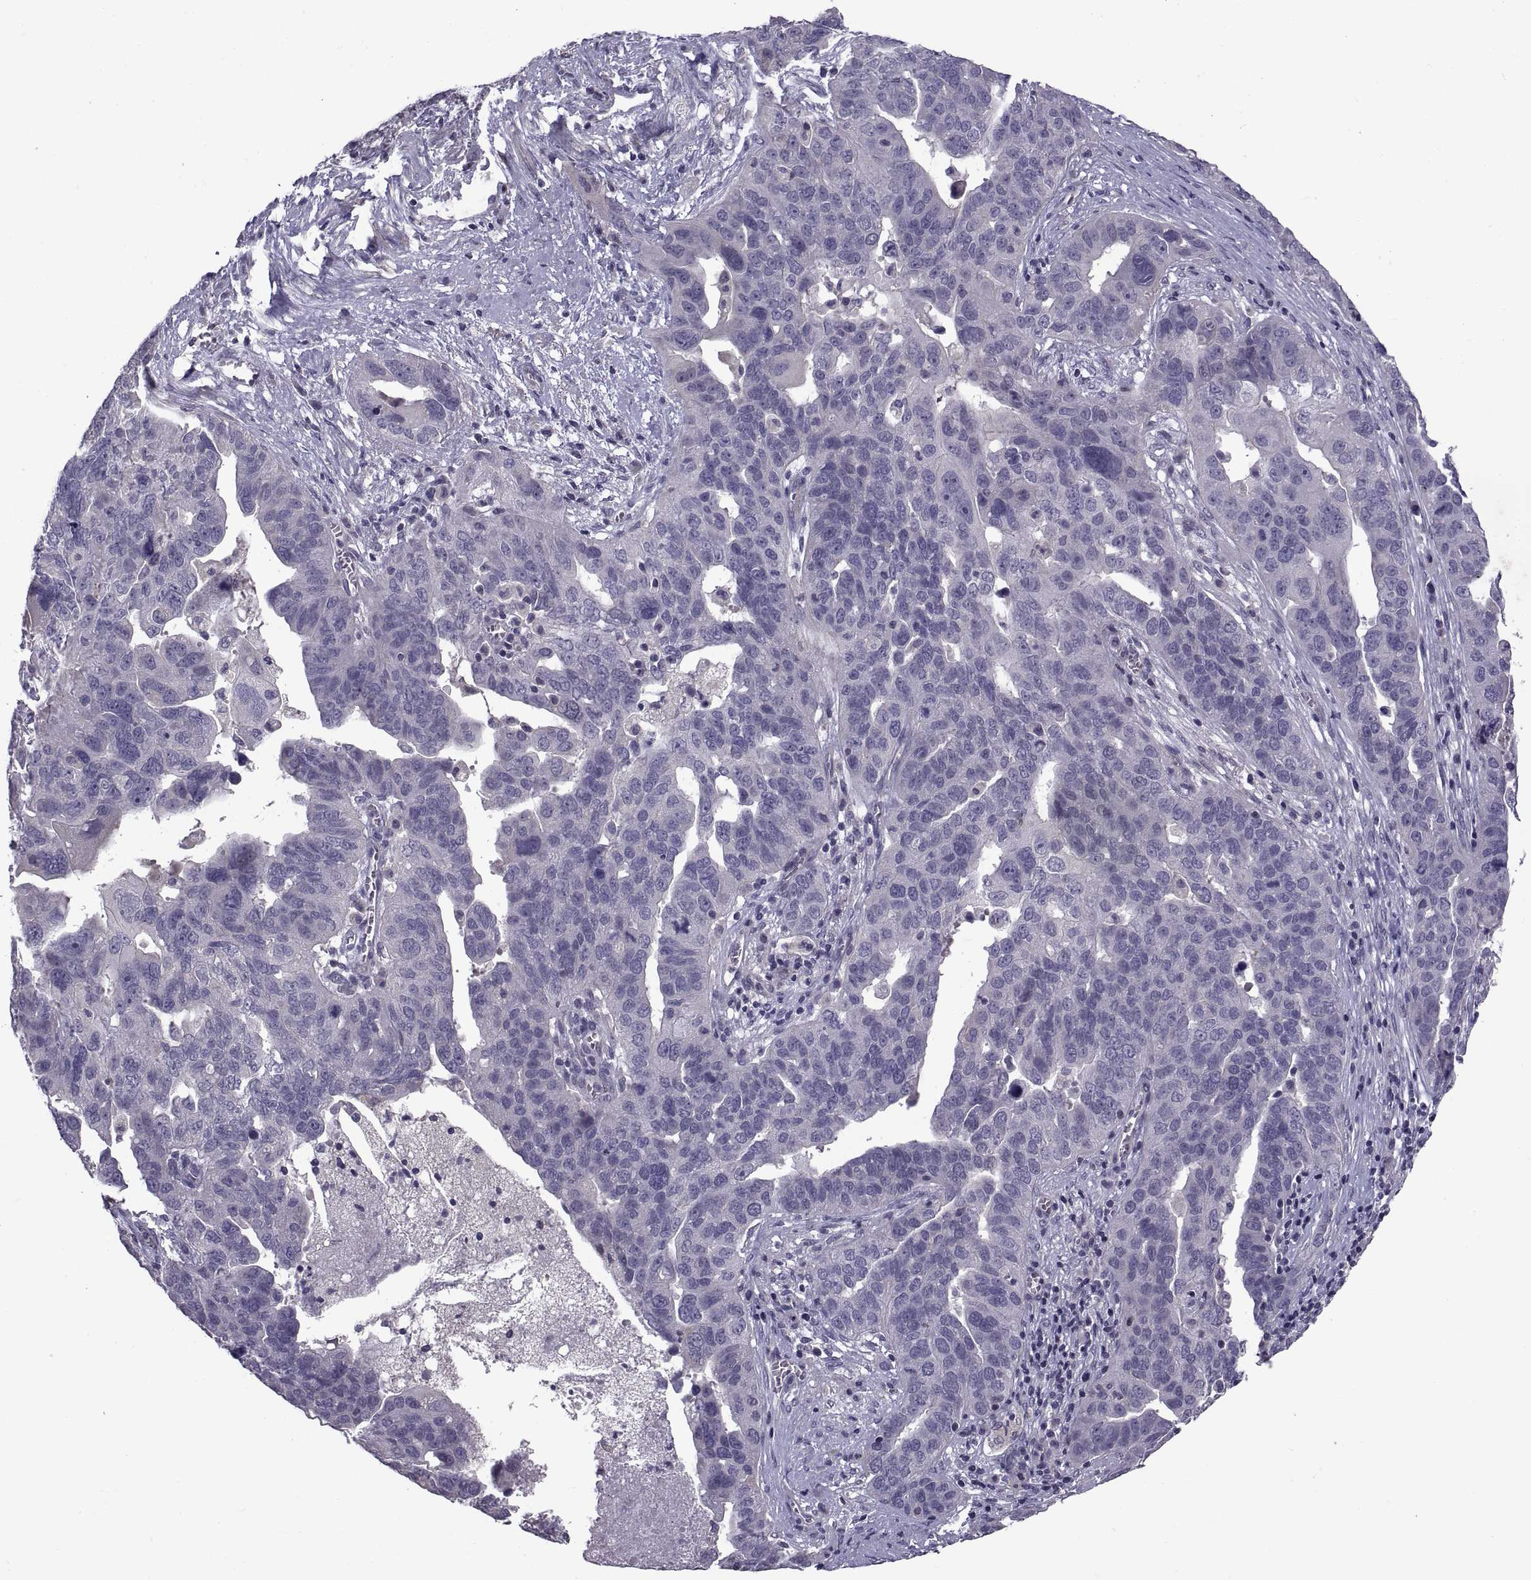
{"staining": {"intensity": "negative", "quantity": "none", "location": "none"}, "tissue": "ovarian cancer", "cell_type": "Tumor cells", "image_type": "cancer", "snomed": [{"axis": "morphology", "description": "Carcinoma, endometroid"}, {"axis": "topography", "description": "Soft tissue"}, {"axis": "topography", "description": "Ovary"}], "caption": "Tumor cells show no significant expression in ovarian endometroid carcinoma.", "gene": "NPTX2", "patient": {"sex": "female", "age": 52}}